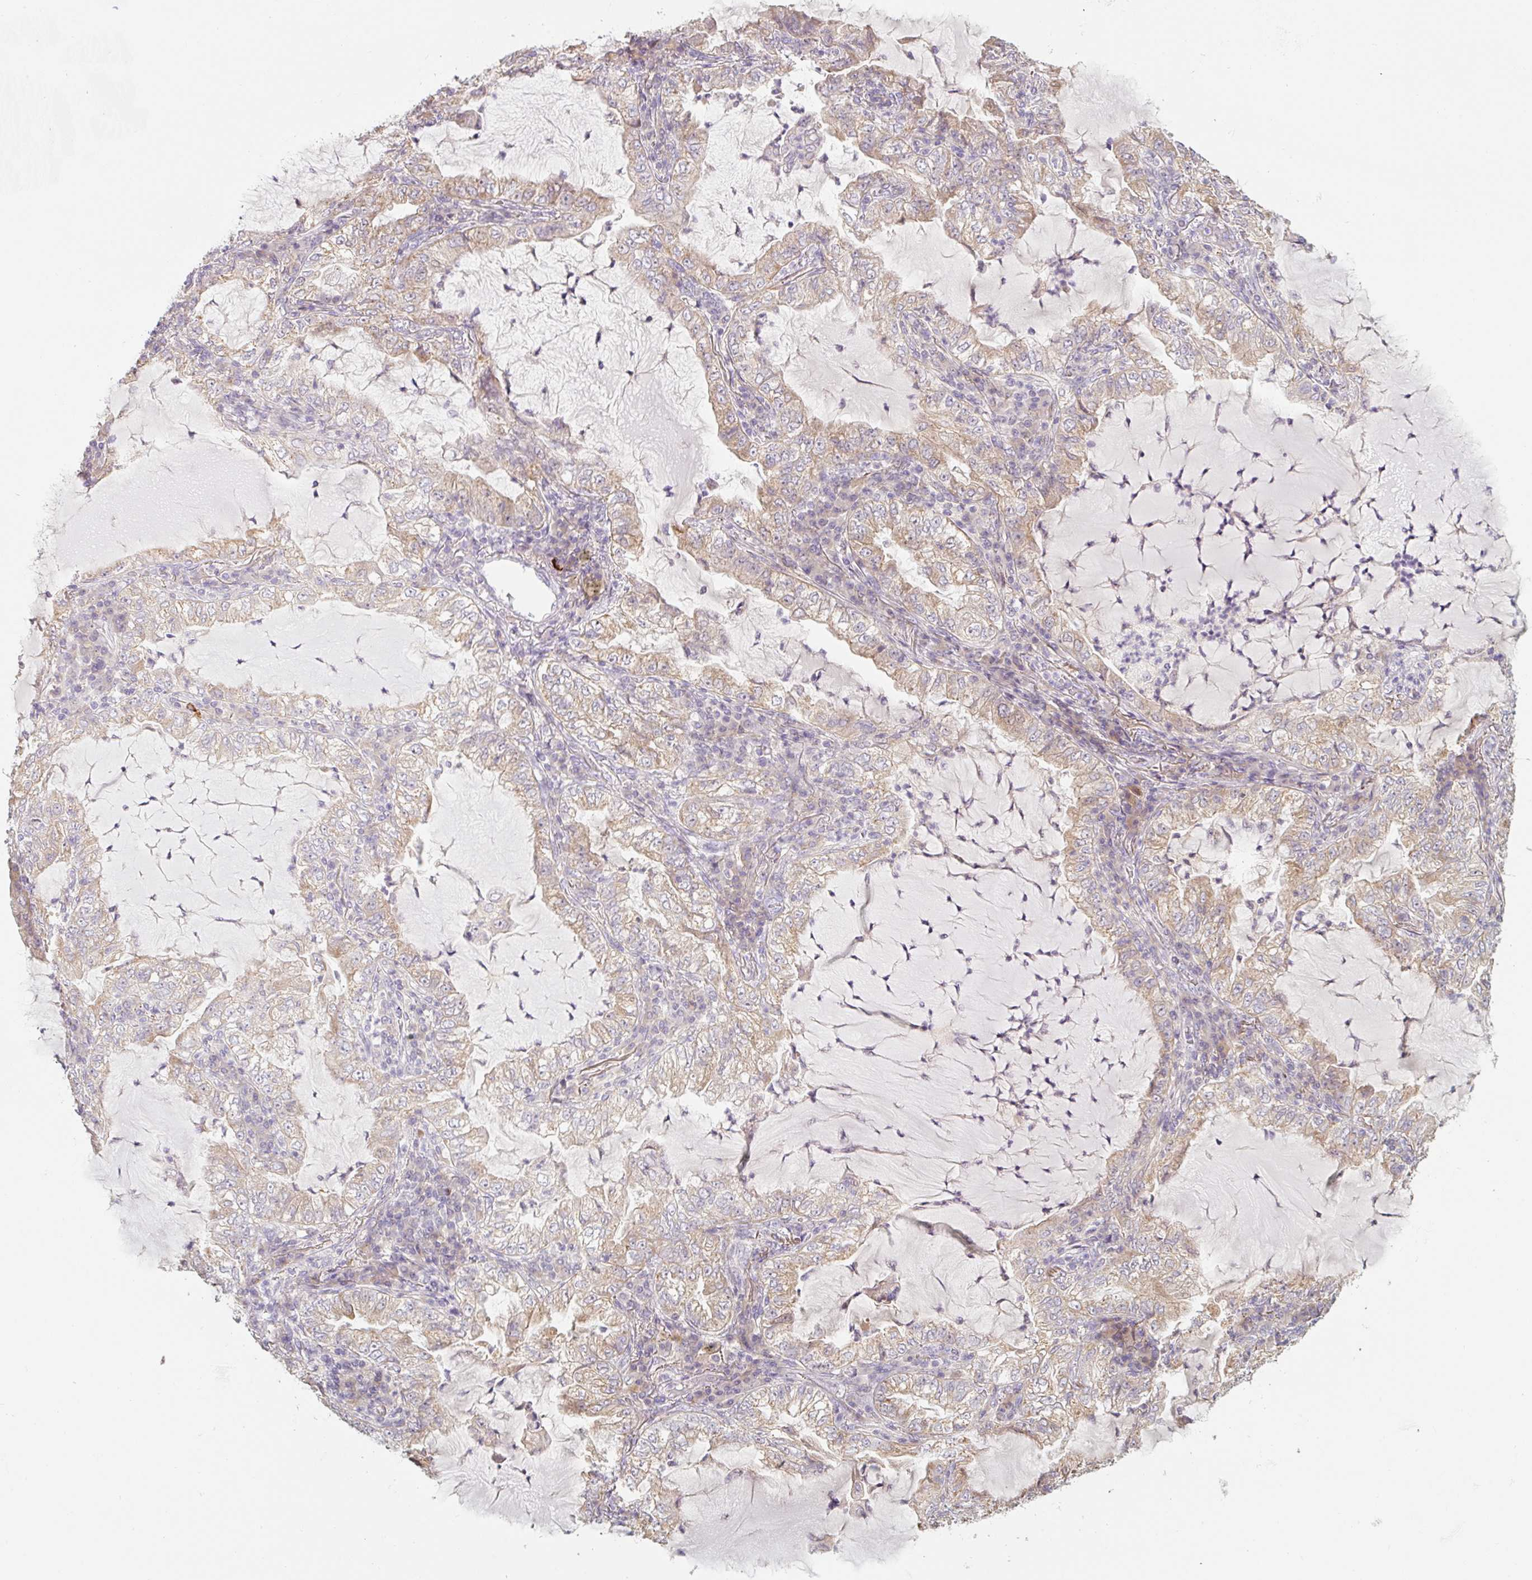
{"staining": {"intensity": "moderate", "quantity": ">75%", "location": "cytoplasmic/membranous"}, "tissue": "lung cancer", "cell_type": "Tumor cells", "image_type": "cancer", "snomed": [{"axis": "morphology", "description": "Adenocarcinoma, NOS"}, {"axis": "topography", "description": "Lung"}], "caption": "There is medium levels of moderate cytoplasmic/membranous positivity in tumor cells of lung adenocarcinoma, as demonstrated by immunohistochemical staining (brown color).", "gene": "MIA2", "patient": {"sex": "female", "age": 73}}